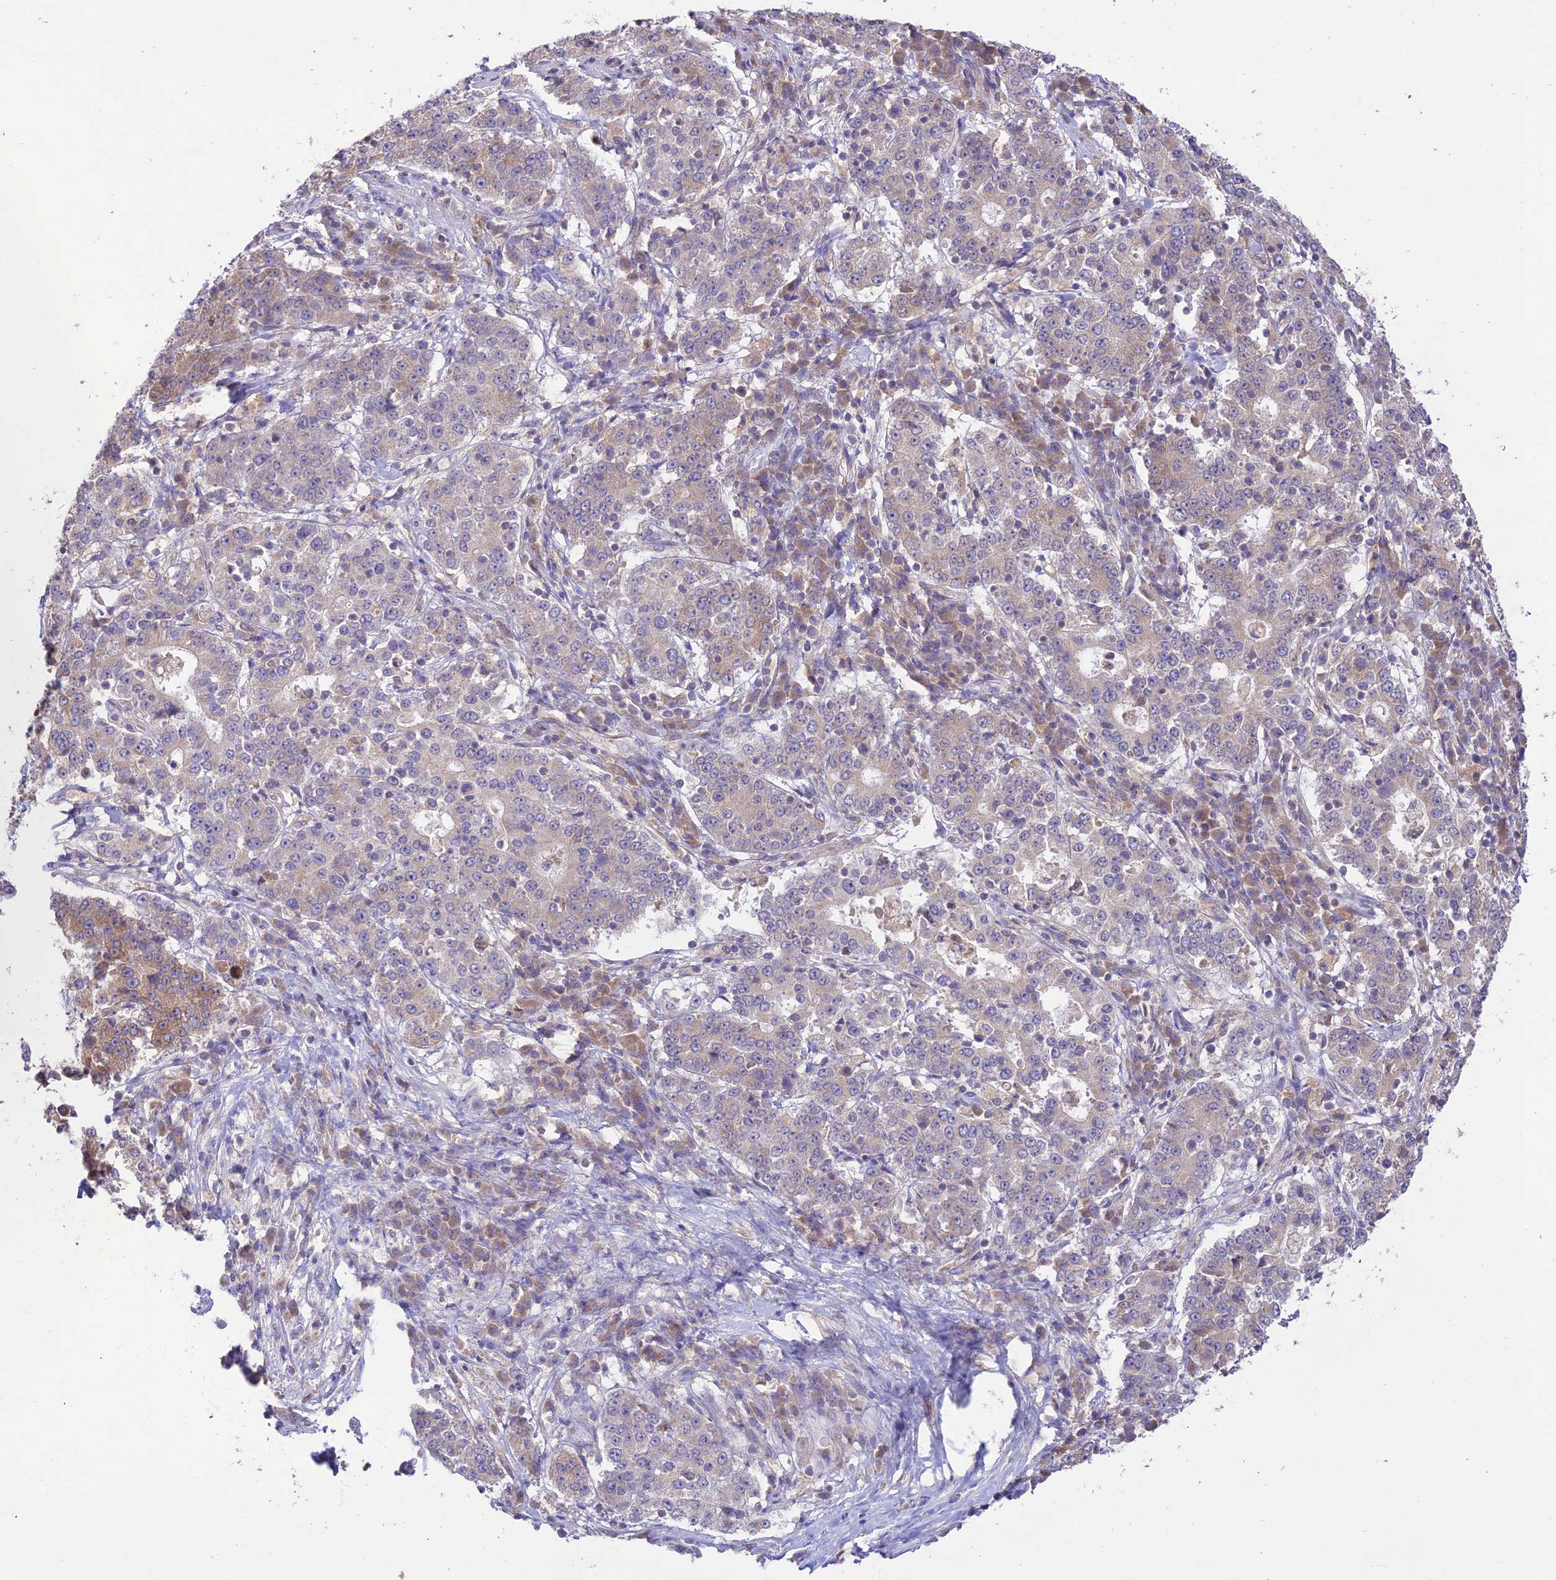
{"staining": {"intensity": "weak", "quantity": "25%-75%", "location": "cytoplasmic/membranous"}, "tissue": "stomach cancer", "cell_type": "Tumor cells", "image_type": "cancer", "snomed": [{"axis": "morphology", "description": "Adenocarcinoma, NOS"}, {"axis": "topography", "description": "Stomach"}], "caption": "Brown immunohistochemical staining in human adenocarcinoma (stomach) shows weak cytoplasmic/membranous positivity in approximately 25%-75% of tumor cells. (IHC, brightfield microscopy, high magnification).", "gene": "TMEM259", "patient": {"sex": "male", "age": 59}}